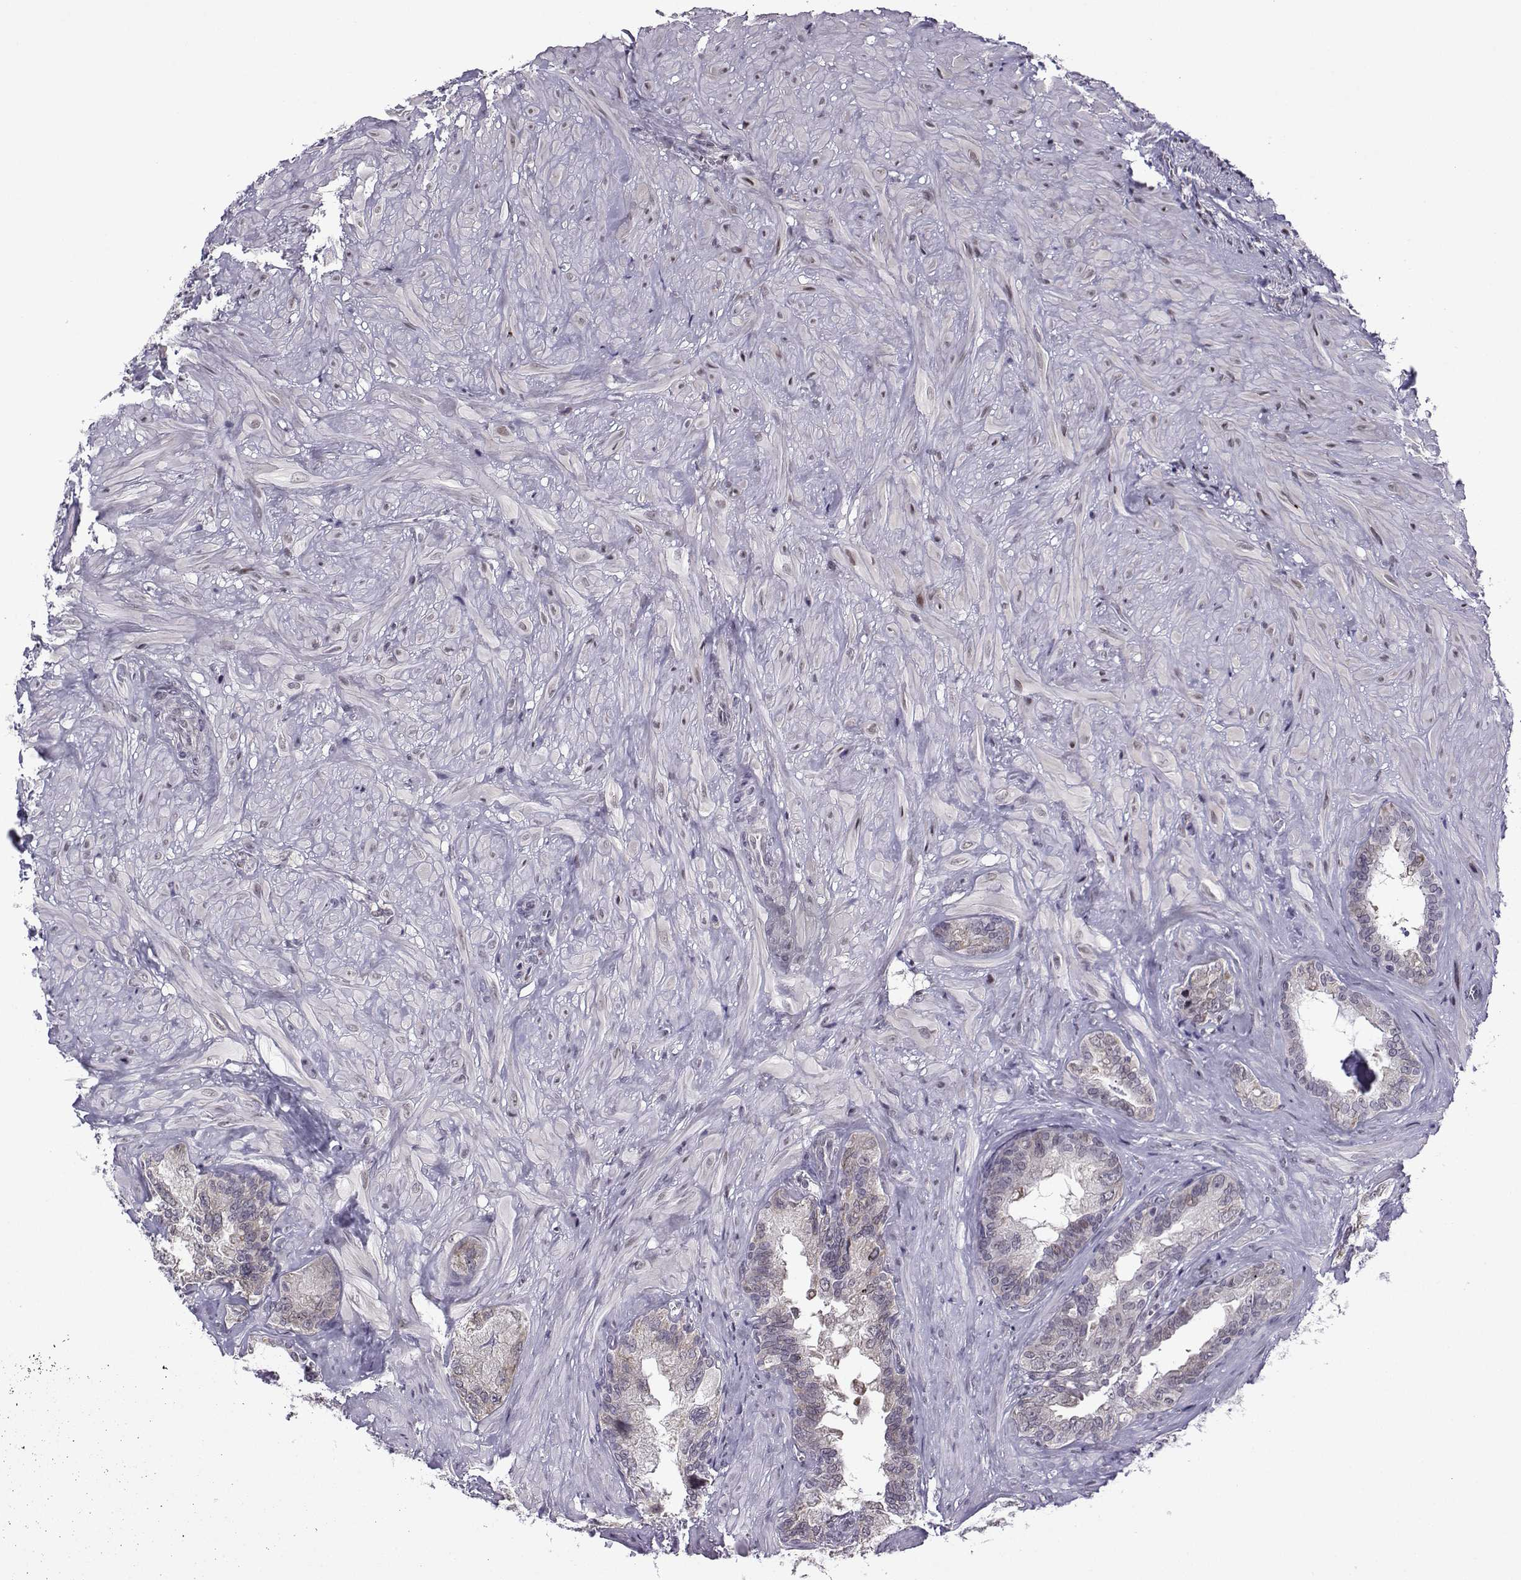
{"staining": {"intensity": "weak", "quantity": "25%-75%", "location": "cytoplasmic/membranous"}, "tissue": "seminal vesicle", "cell_type": "Glandular cells", "image_type": "normal", "snomed": [{"axis": "morphology", "description": "Normal tissue, NOS"}, {"axis": "topography", "description": "Seminal veicle"}], "caption": "An immunohistochemistry (IHC) histopathology image of normal tissue is shown. Protein staining in brown highlights weak cytoplasmic/membranous positivity in seminal vesicle within glandular cells.", "gene": "FGF3", "patient": {"sex": "male", "age": 72}}